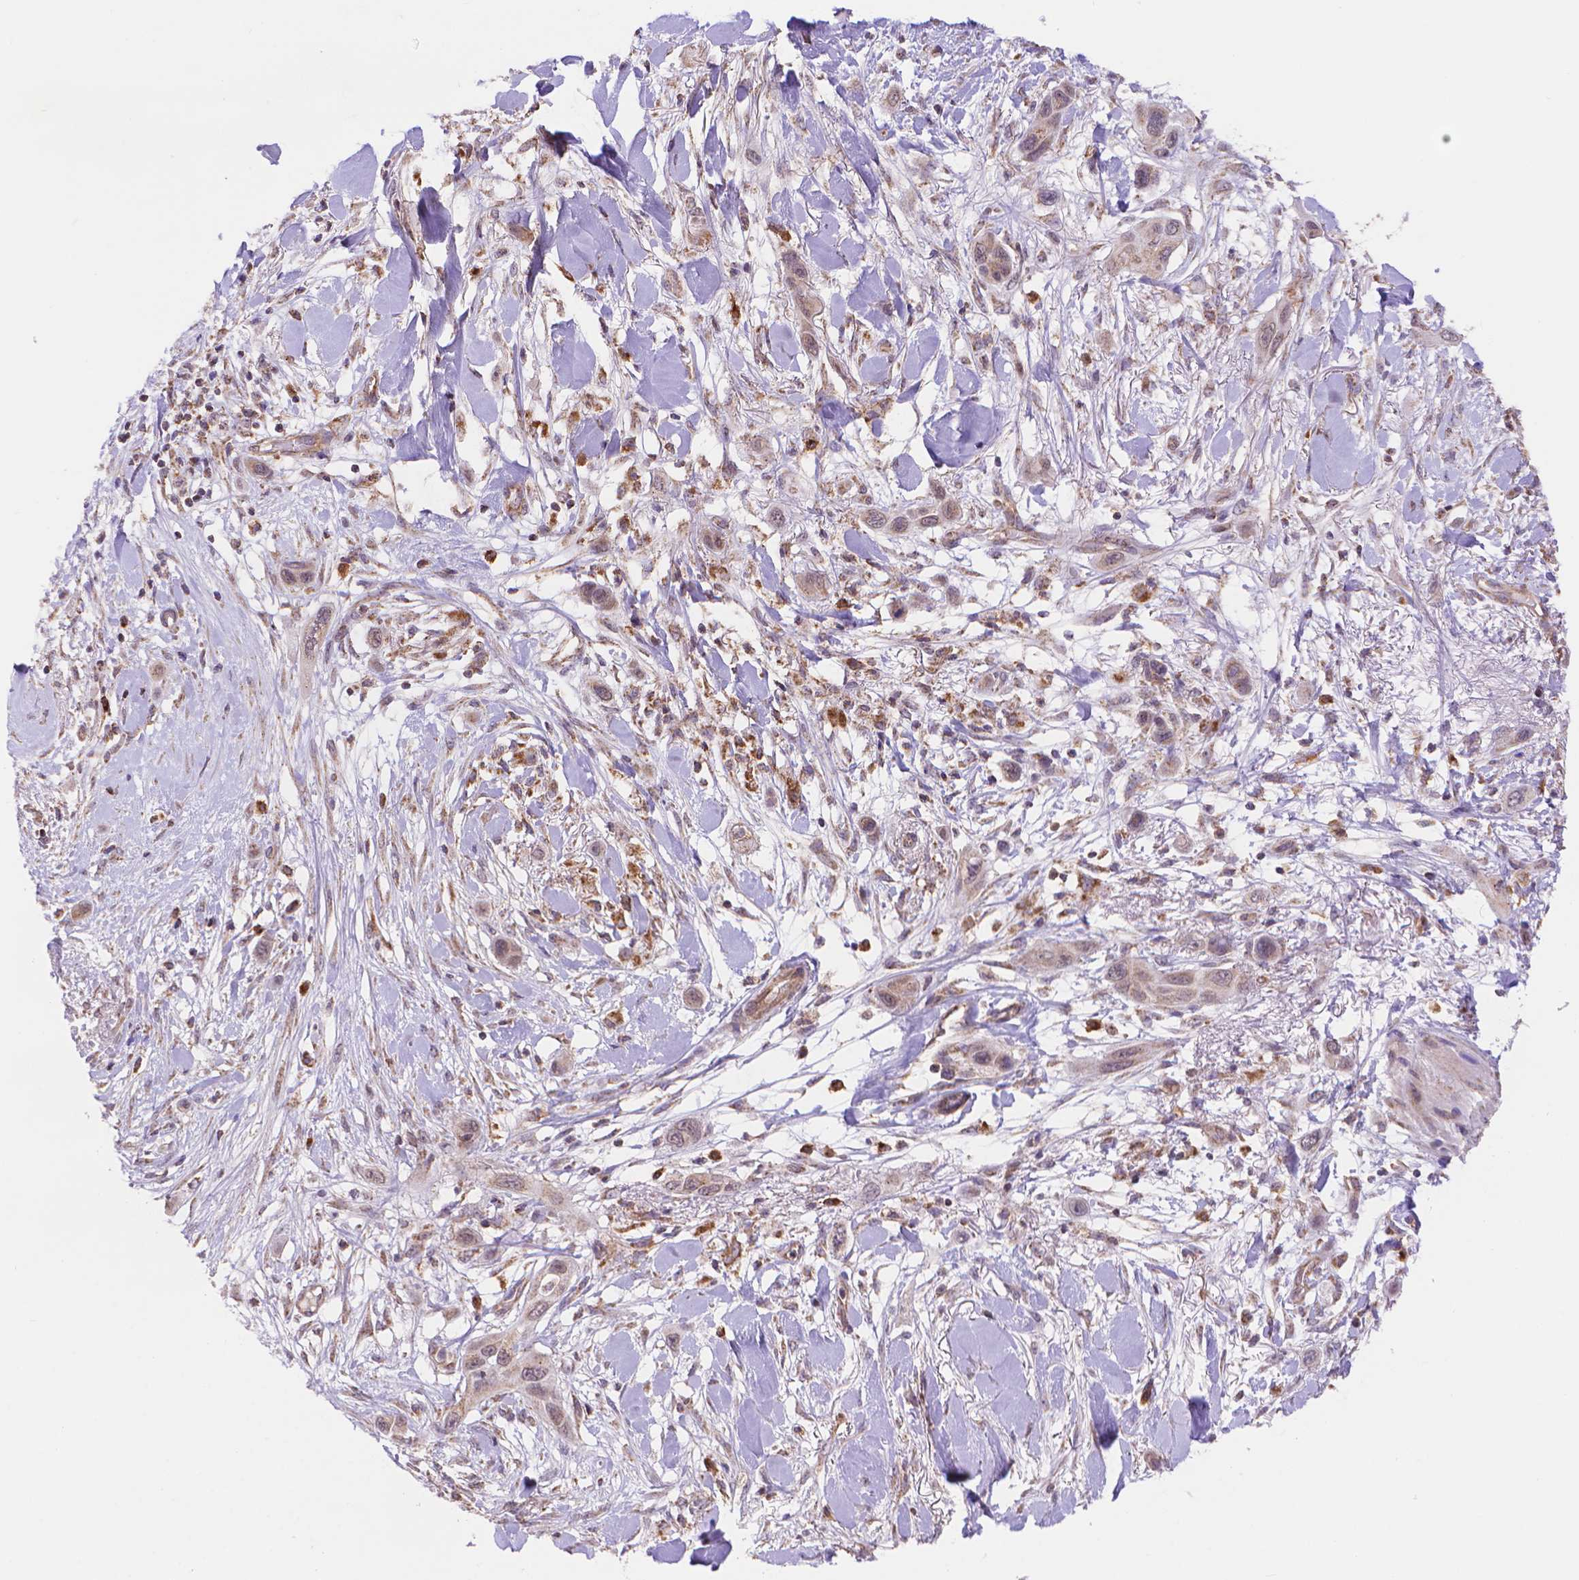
{"staining": {"intensity": "weak", "quantity": "25%-75%", "location": "cytoplasmic/membranous"}, "tissue": "skin cancer", "cell_type": "Tumor cells", "image_type": "cancer", "snomed": [{"axis": "morphology", "description": "Squamous cell carcinoma, NOS"}, {"axis": "topography", "description": "Skin"}], "caption": "Immunohistochemistry of skin cancer displays low levels of weak cytoplasmic/membranous staining in about 25%-75% of tumor cells.", "gene": "CYYR1", "patient": {"sex": "male", "age": 79}}